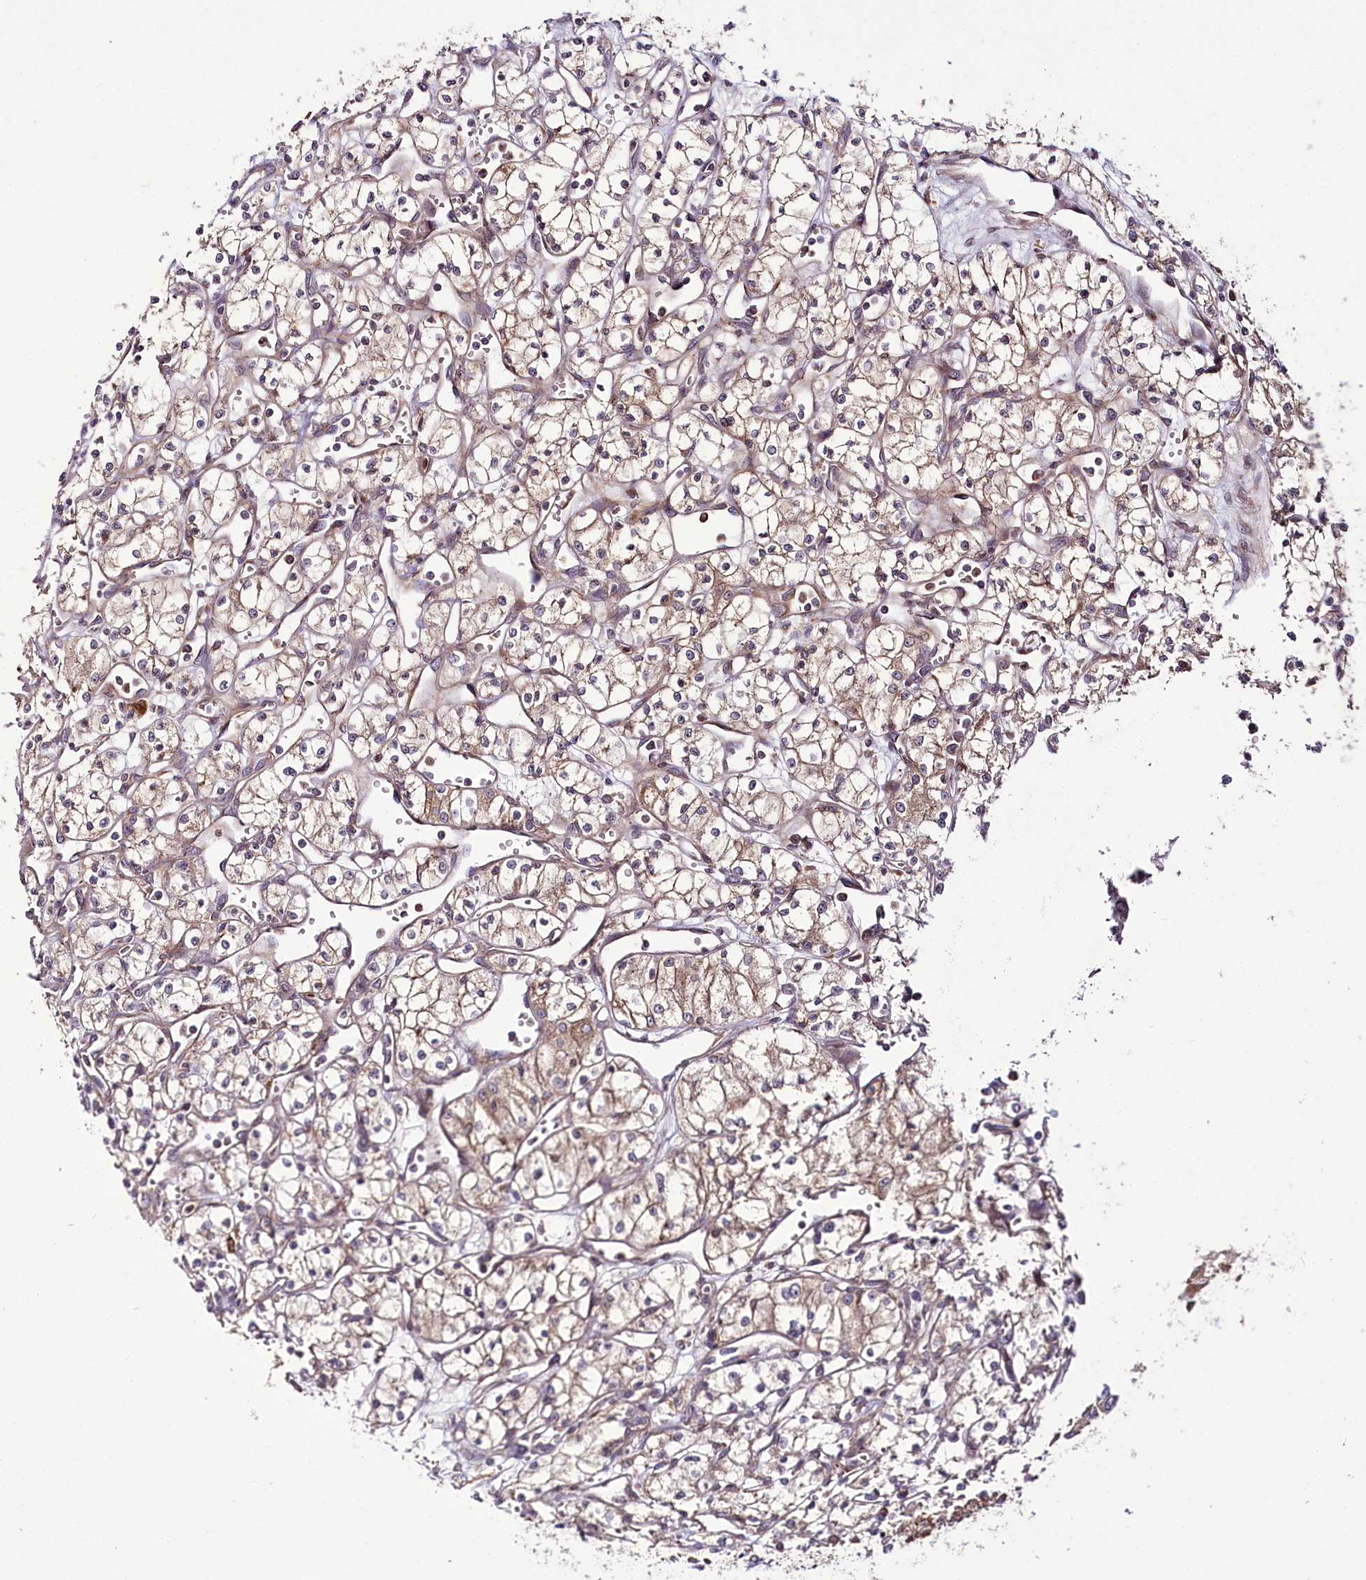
{"staining": {"intensity": "weak", "quantity": "25%-75%", "location": "cytoplasmic/membranous"}, "tissue": "renal cancer", "cell_type": "Tumor cells", "image_type": "cancer", "snomed": [{"axis": "morphology", "description": "Adenocarcinoma, NOS"}, {"axis": "topography", "description": "Kidney"}], "caption": "Tumor cells display weak cytoplasmic/membranous staining in about 25%-75% of cells in adenocarcinoma (renal).", "gene": "RAB7A", "patient": {"sex": "male", "age": 59}}